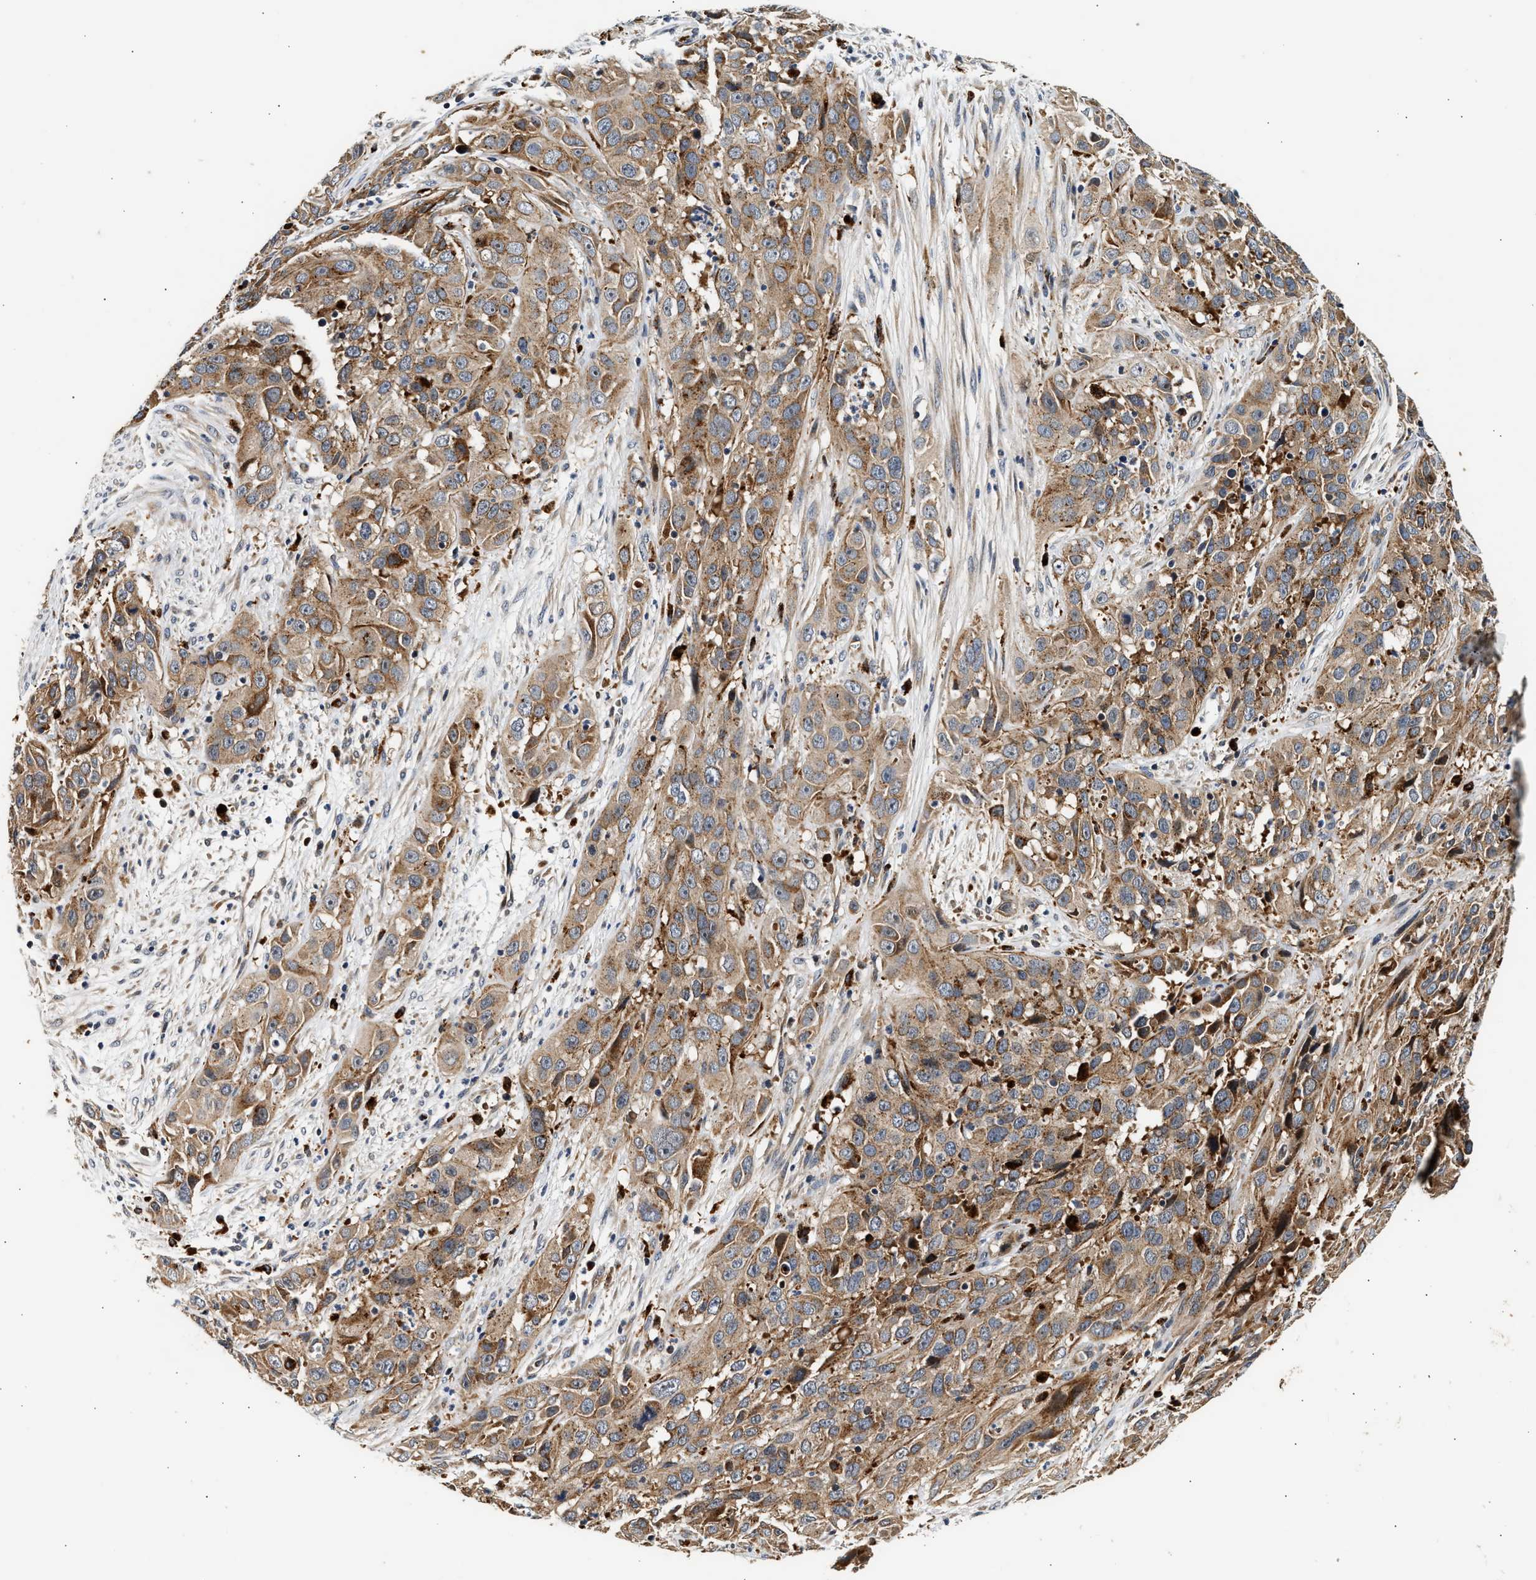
{"staining": {"intensity": "moderate", "quantity": ">75%", "location": "cytoplasmic/membranous"}, "tissue": "cervical cancer", "cell_type": "Tumor cells", "image_type": "cancer", "snomed": [{"axis": "morphology", "description": "Squamous cell carcinoma, NOS"}, {"axis": "topography", "description": "Cervix"}], "caption": "DAB (3,3'-diaminobenzidine) immunohistochemical staining of human cervical squamous cell carcinoma reveals moderate cytoplasmic/membranous protein positivity in approximately >75% of tumor cells.", "gene": "PLD3", "patient": {"sex": "female", "age": 32}}